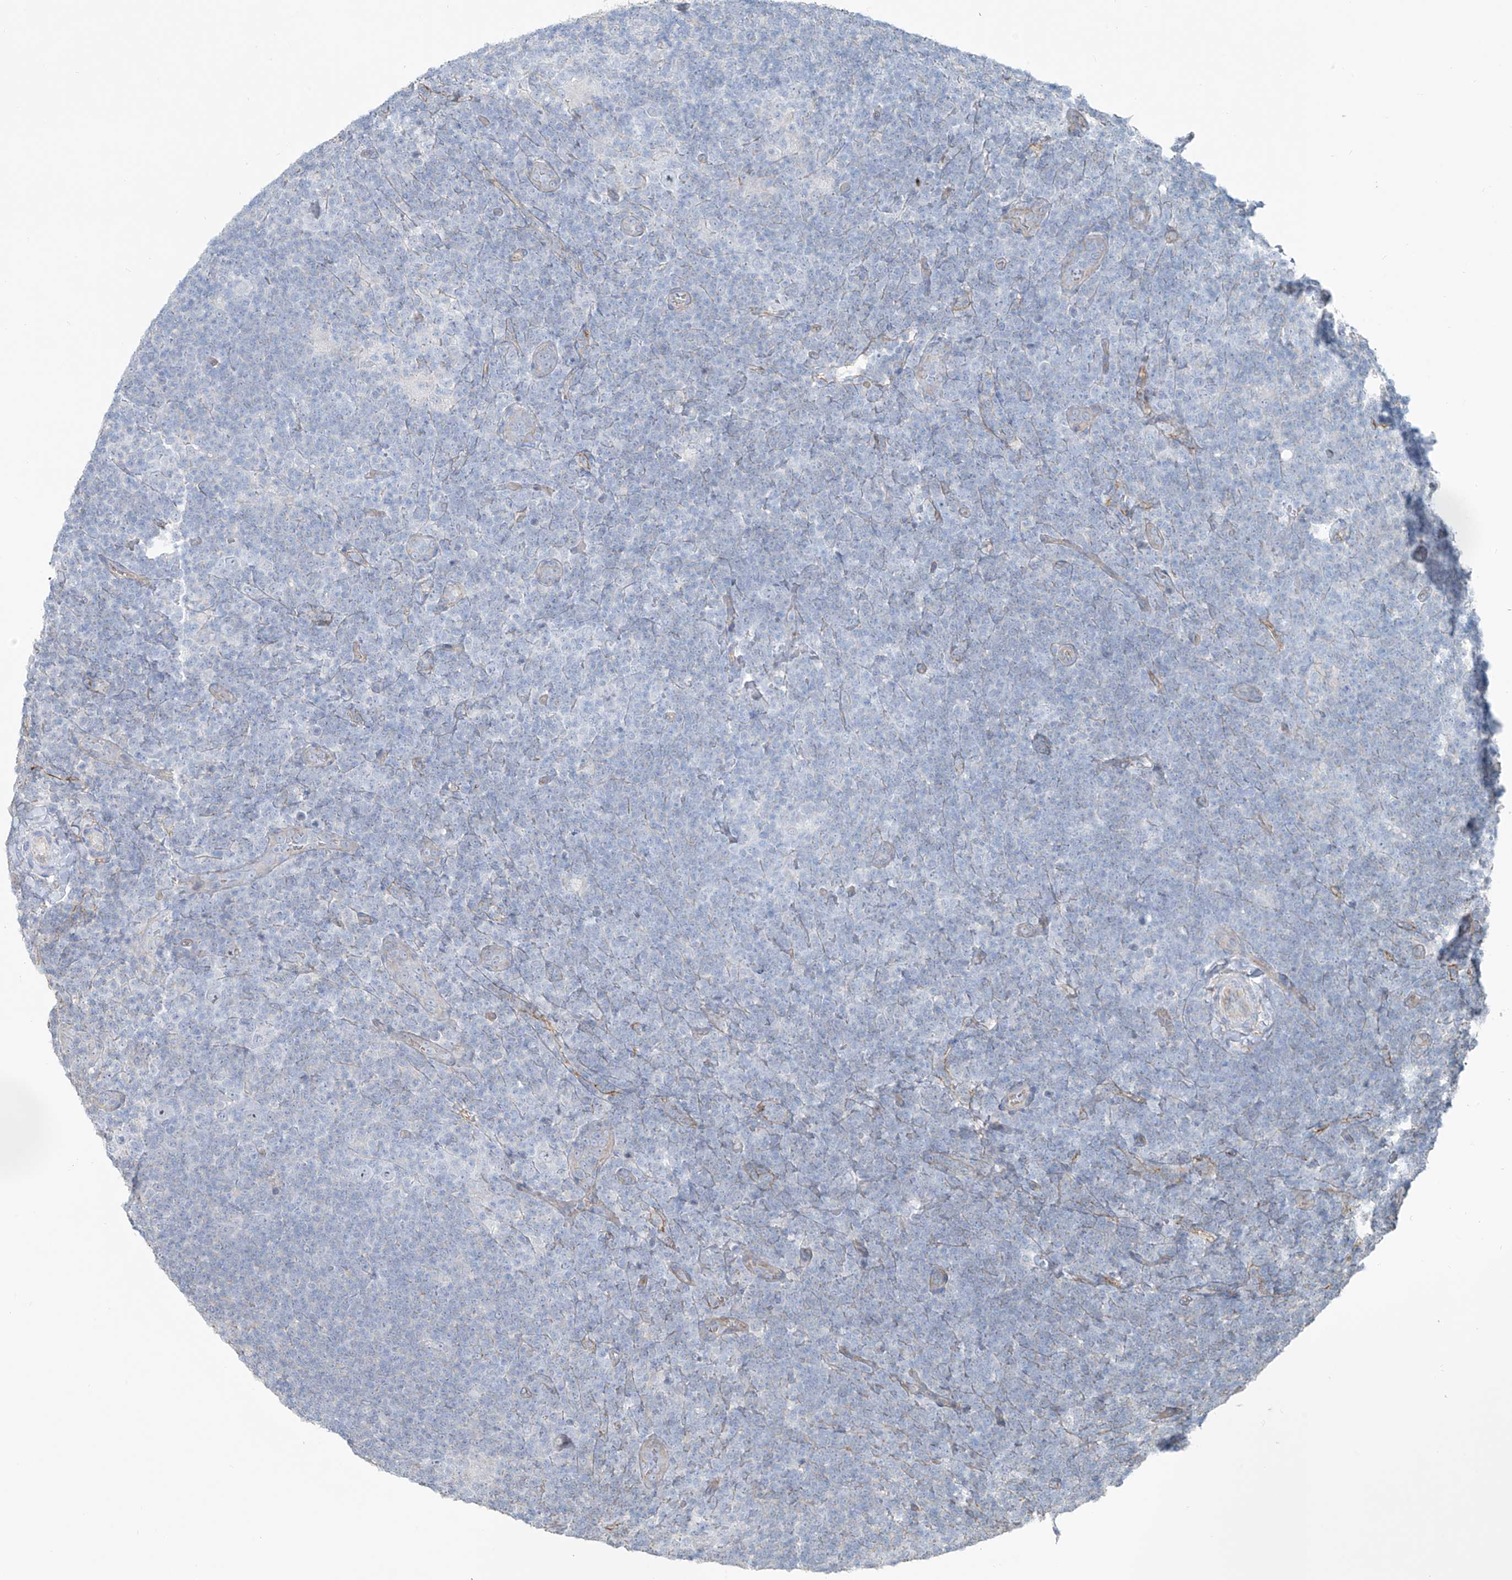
{"staining": {"intensity": "negative", "quantity": "none", "location": "none"}, "tissue": "lymphoma", "cell_type": "Tumor cells", "image_type": "cancer", "snomed": [{"axis": "morphology", "description": "Hodgkin's disease, NOS"}, {"axis": "topography", "description": "Lymph node"}], "caption": "Tumor cells are negative for protein expression in human Hodgkin's disease. The staining is performed using DAB brown chromogen with nuclei counter-stained in using hematoxylin.", "gene": "TUBE1", "patient": {"sex": "female", "age": 57}}